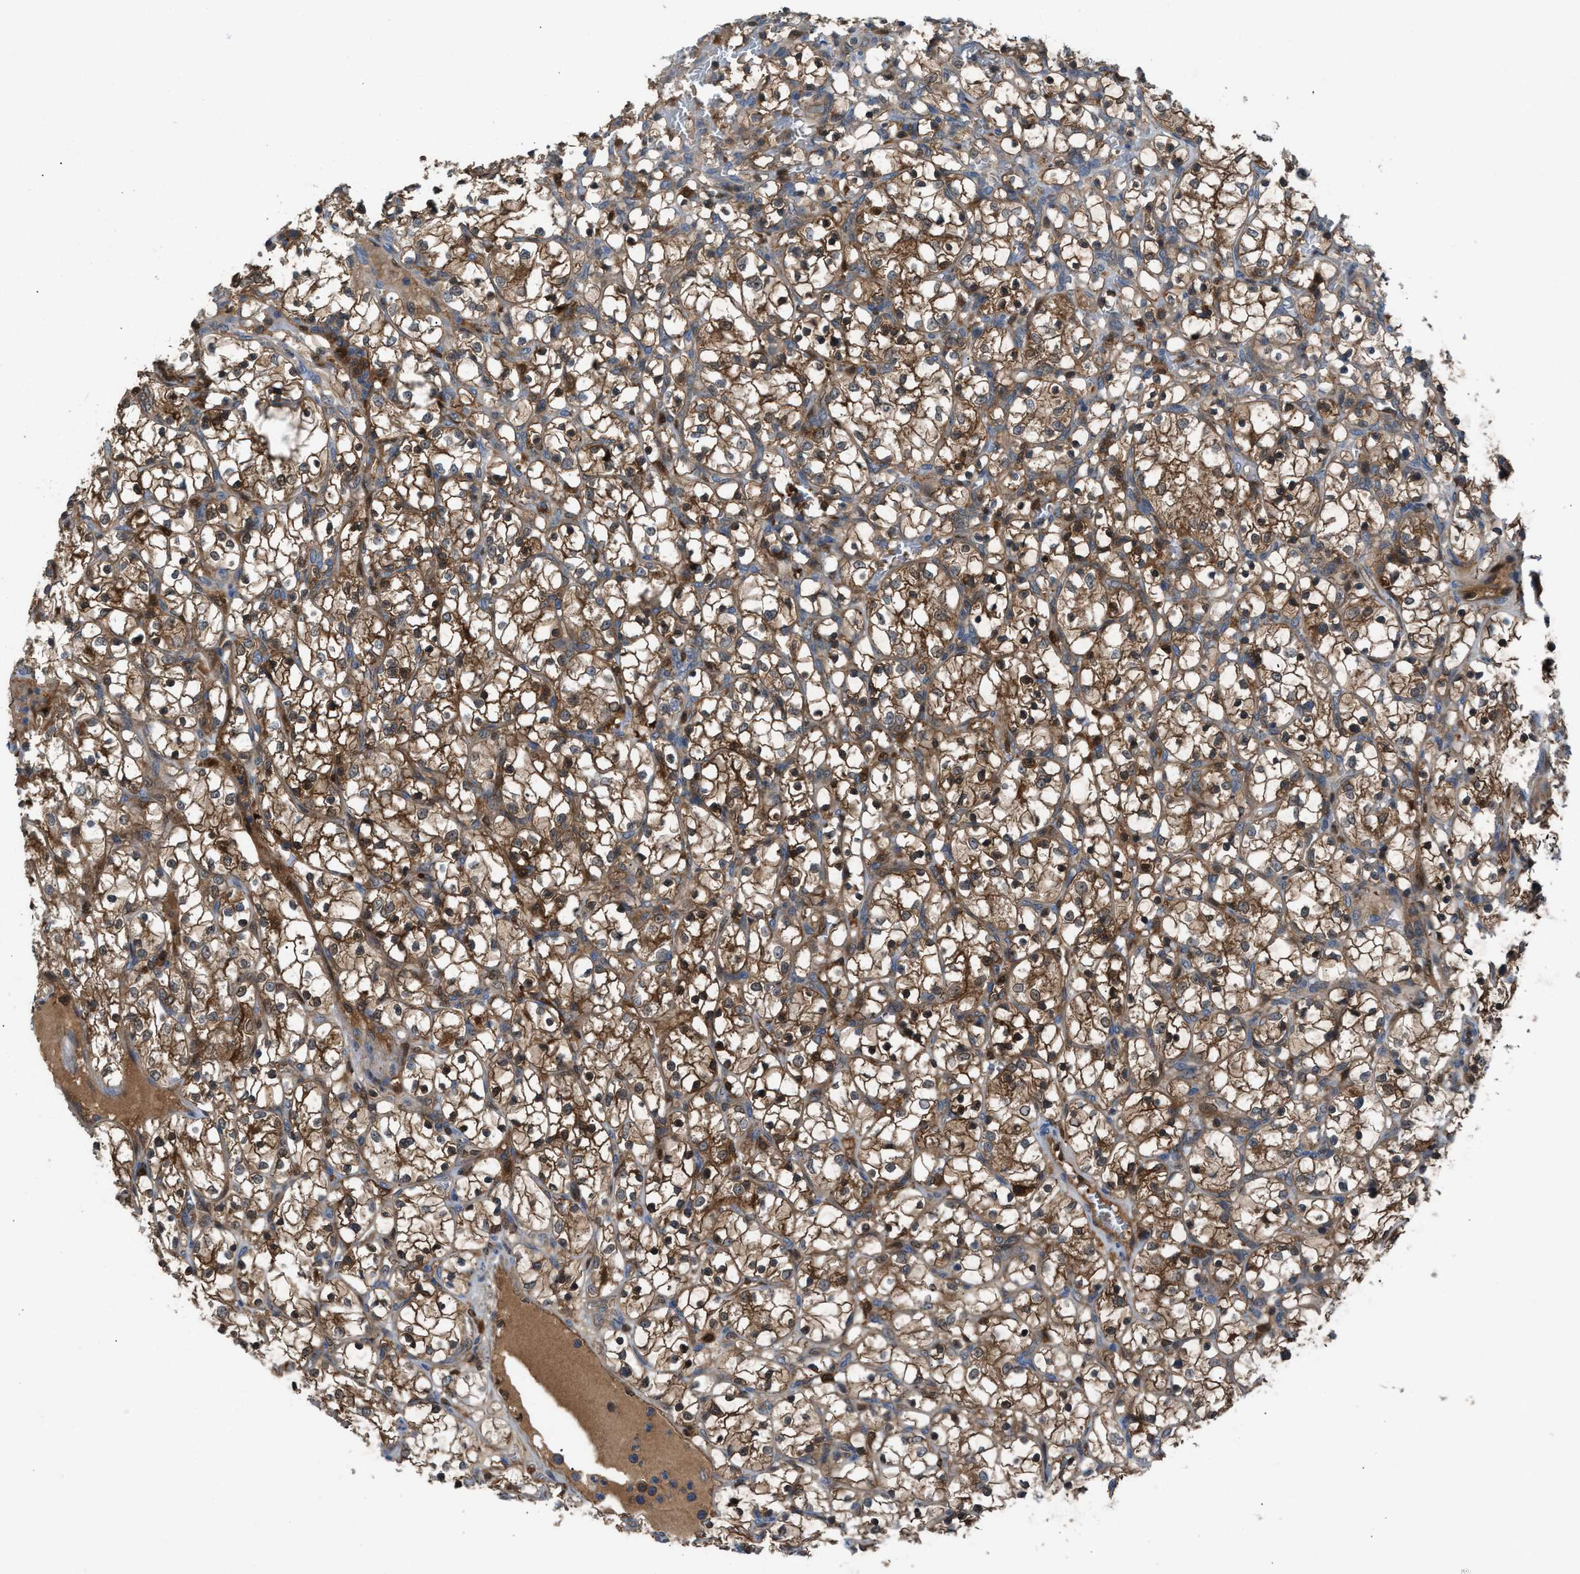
{"staining": {"intensity": "moderate", "quantity": ">75%", "location": "cytoplasmic/membranous"}, "tissue": "renal cancer", "cell_type": "Tumor cells", "image_type": "cancer", "snomed": [{"axis": "morphology", "description": "Adenocarcinoma, NOS"}, {"axis": "topography", "description": "Kidney"}], "caption": "Renal cancer stained with a protein marker exhibits moderate staining in tumor cells.", "gene": "TPK1", "patient": {"sex": "female", "age": 69}}